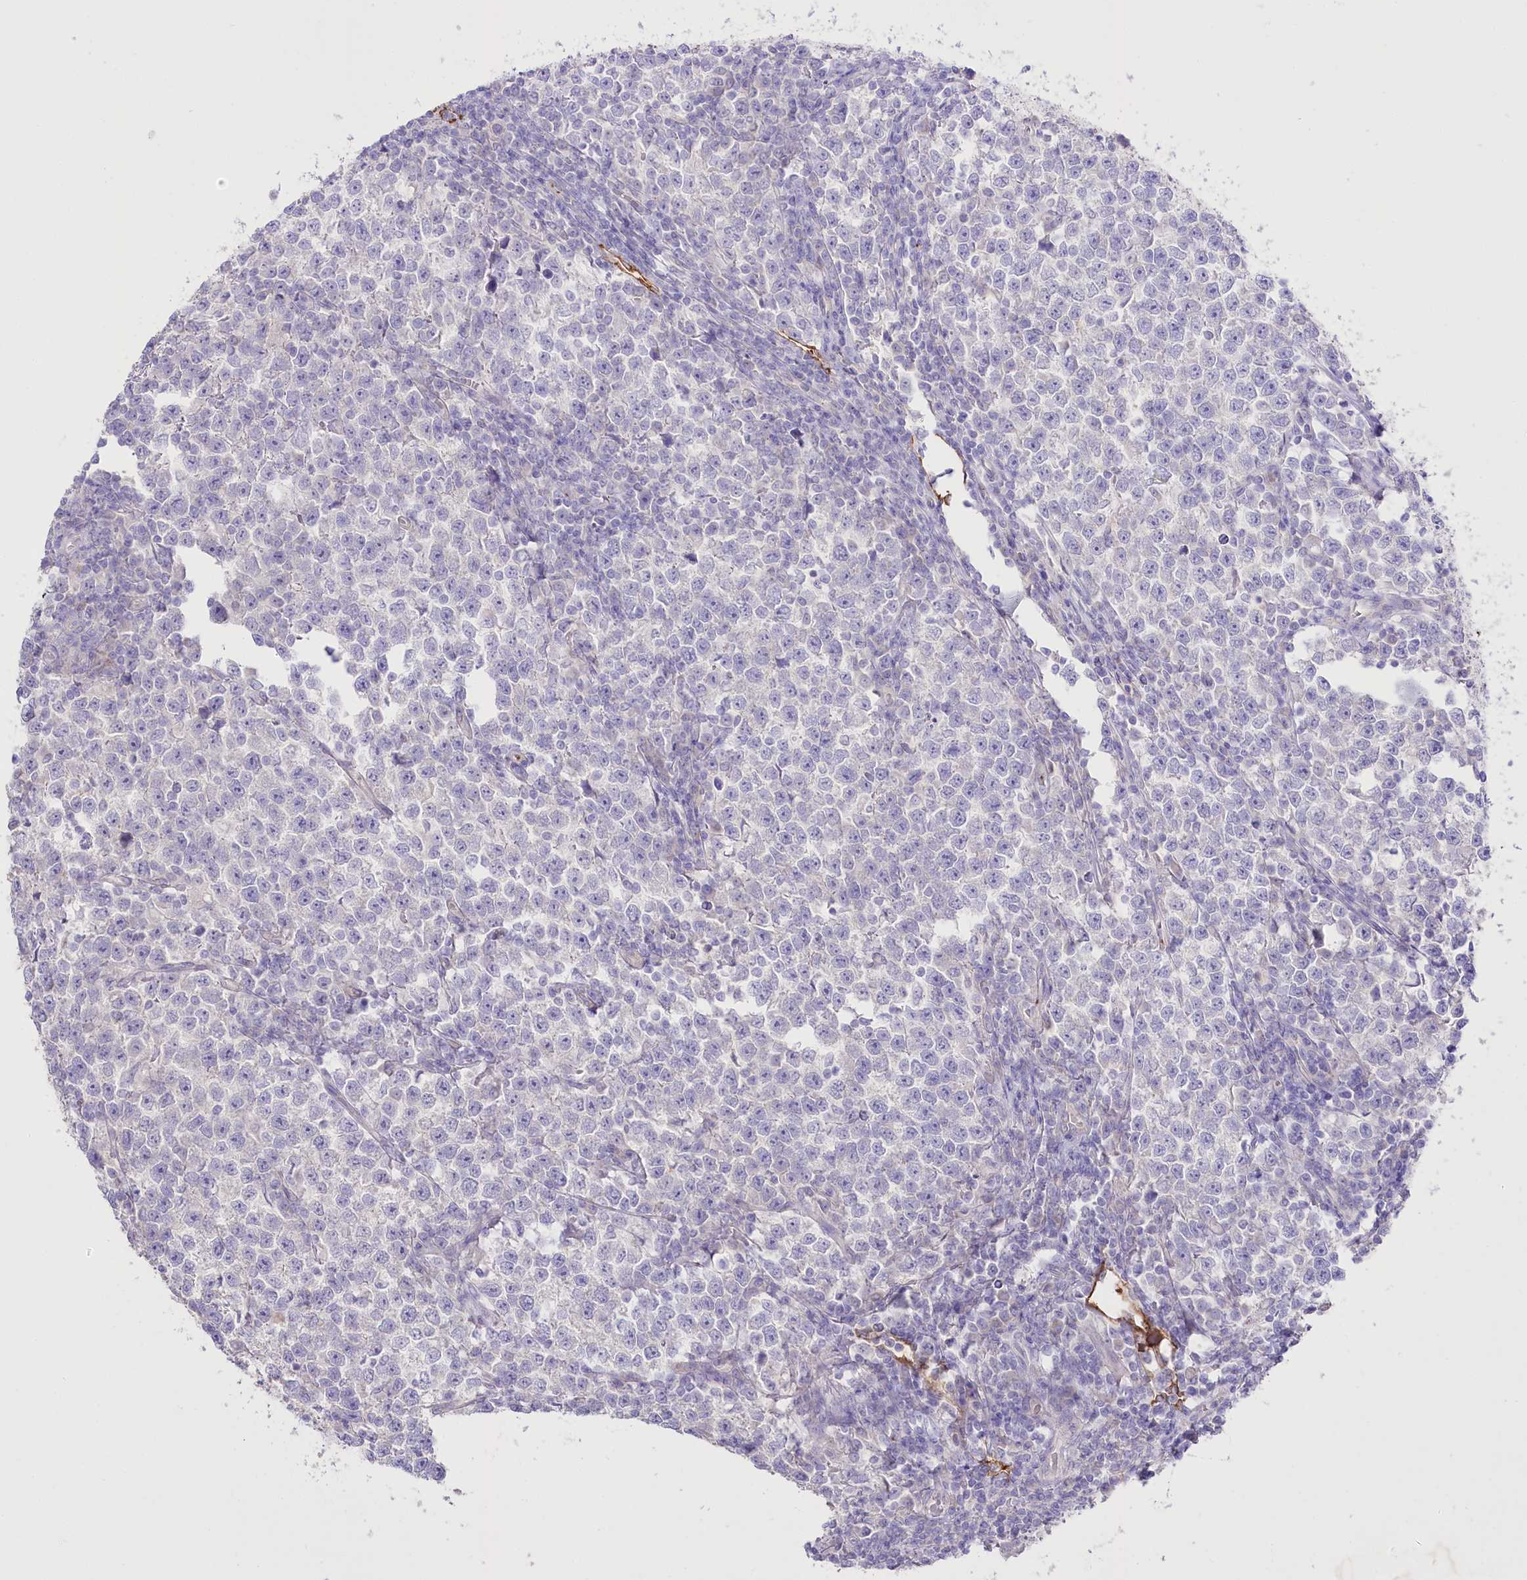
{"staining": {"intensity": "negative", "quantity": "none", "location": "none"}, "tissue": "testis cancer", "cell_type": "Tumor cells", "image_type": "cancer", "snomed": [{"axis": "morphology", "description": "Normal tissue, NOS"}, {"axis": "morphology", "description": "Seminoma, NOS"}, {"axis": "topography", "description": "Testis"}], "caption": "High power microscopy histopathology image of an IHC photomicrograph of testis seminoma, revealing no significant positivity in tumor cells.", "gene": "SLC39A10", "patient": {"sex": "male", "age": 43}}